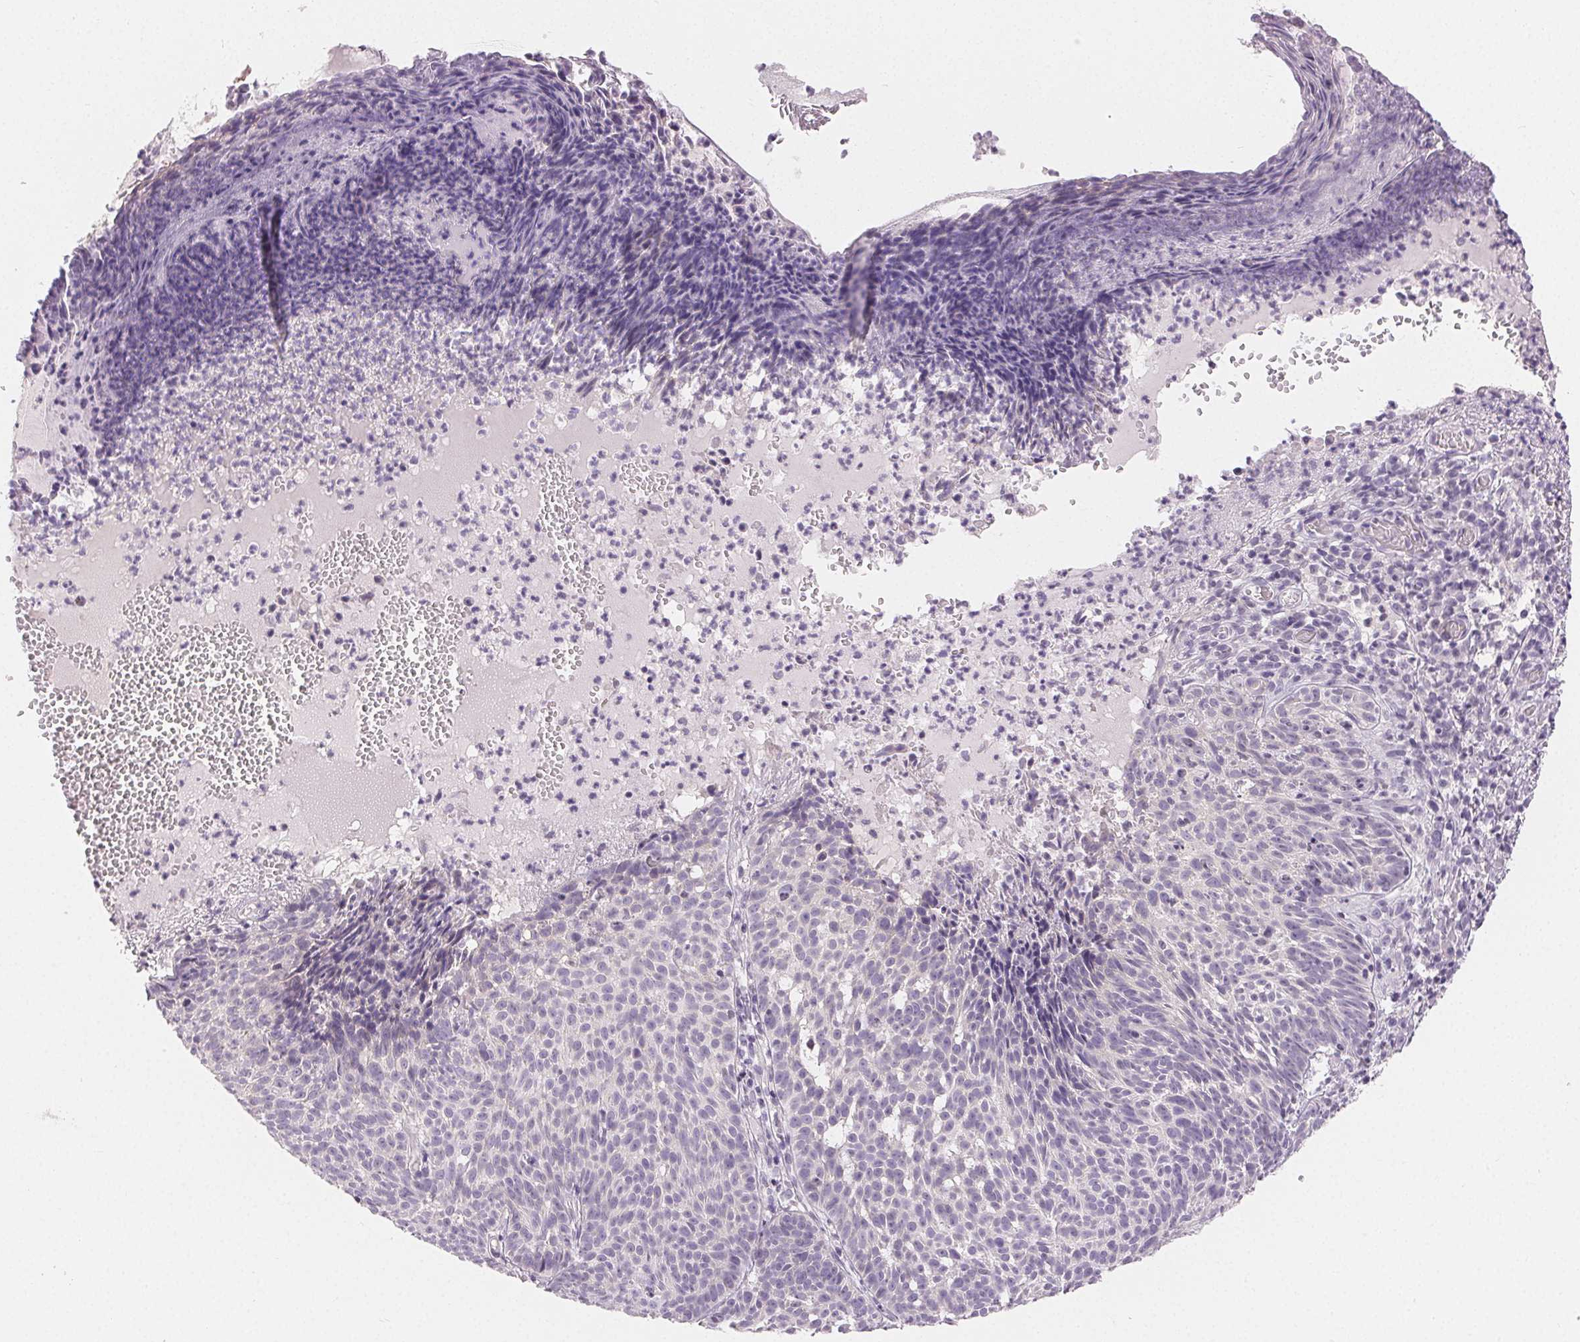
{"staining": {"intensity": "negative", "quantity": "none", "location": "none"}, "tissue": "skin cancer", "cell_type": "Tumor cells", "image_type": "cancer", "snomed": [{"axis": "morphology", "description": "Basal cell carcinoma"}, {"axis": "topography", "description": "Skin"}], "caption": "Immunohistochemical staining of skin basal cell carcinoma exhibits no significant expression in tumor cells.", "gene": "SFTPD", "patient": {"sex": "male", "age": 90}}